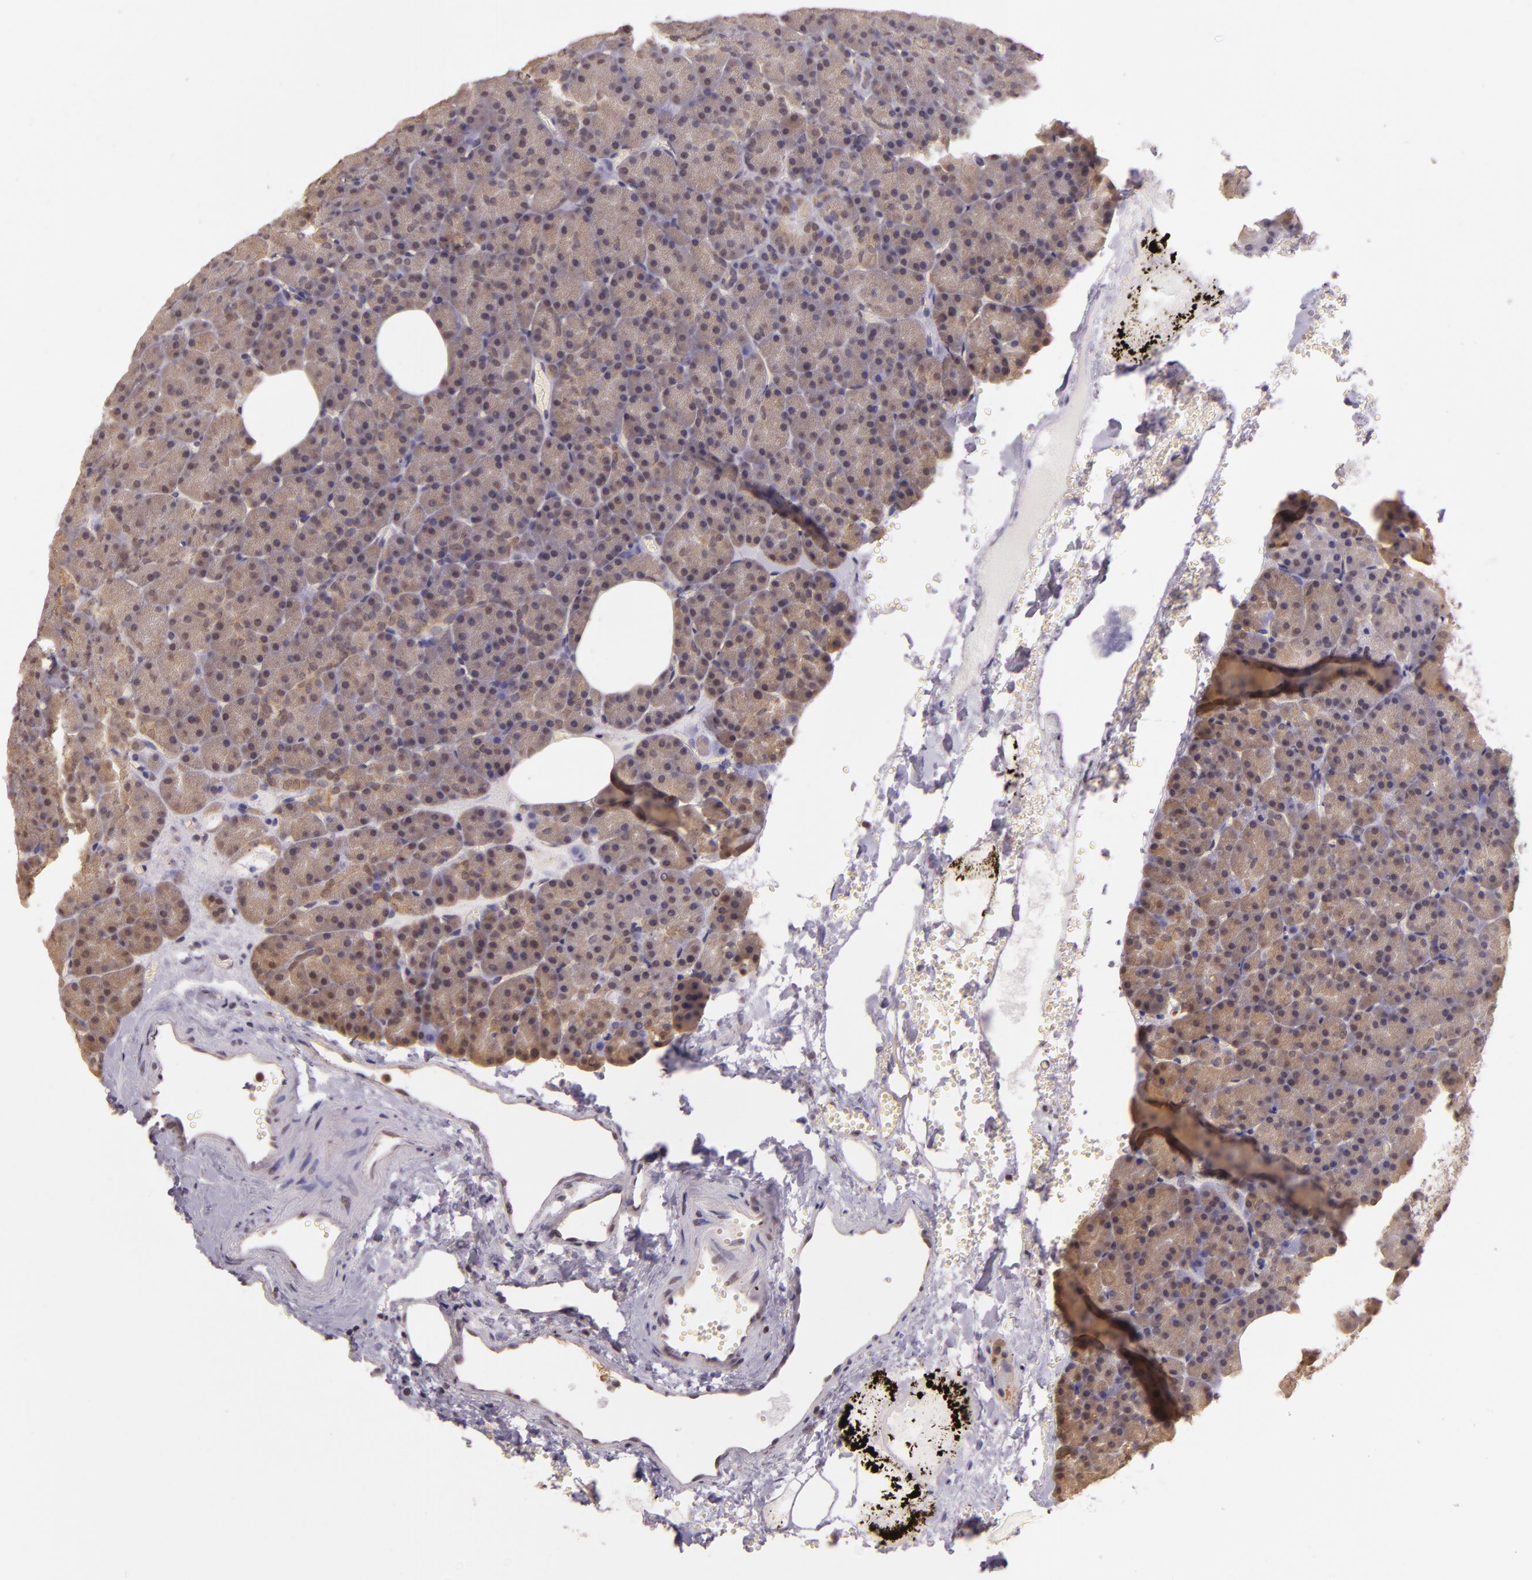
{"staining": {"intensity": "moderate", "quantity": "25%-75%", "location": "cytoplasmic/membranous,nuclear"}, "tissue": "pancreas", "cell_type": "Exocrine glandular cells", "image_type": "normal", "snomed": [{"axis": "morphology", "description": "Normal tissue, NOS"}, {"axis": "topography", "description": "Pancreas"}], "caption": "The photomicrograph shows staining of normal pancreas, revealing moderate cytoplasmic/membranous,nuclear protein staining (brown color) within exocrine glandular cells. (brown staining indicates protein expression, while blue staining denotes nuclei).", "gene": "HSPA8", "patient": {"sex": "female", "age": 35}}